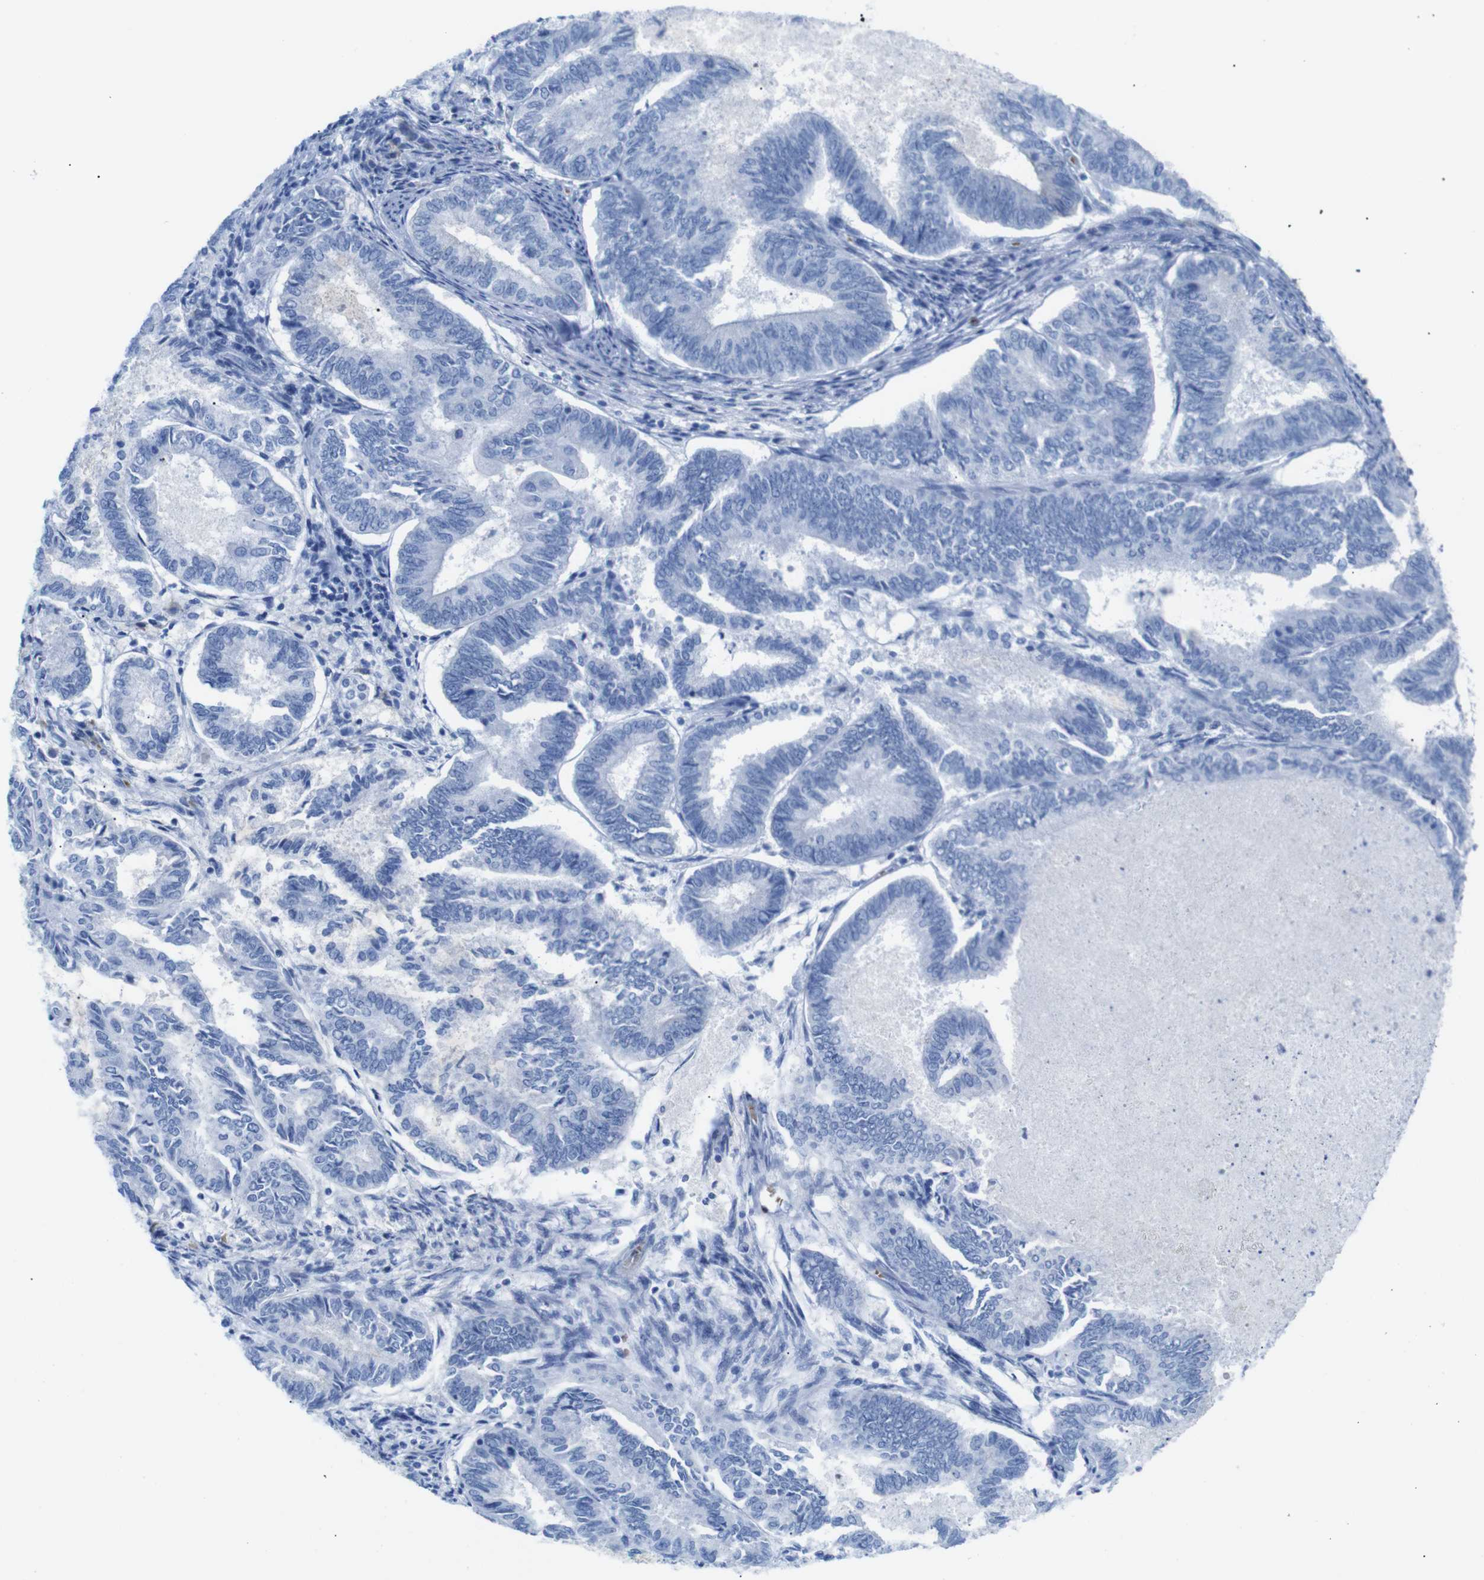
{"staining": {"intensity": "negative", "quantity": "none", "location": "none"}, "tissue": "endometrial cancer", "cell_type": "Tumor cells", "image_type": "cancer", "snomed": [{"axis": "morphology", "description": "Adenocarcinoma, NOS"}, {"axis": "topography", "description": "Endometrium"}], "caption": "This is an IHC histopathology image of endometrial cancer. There is no positivity in tumor cells.", "gene": "ERVMER34-1", "patient": {"sex": "female", "age": 86}}